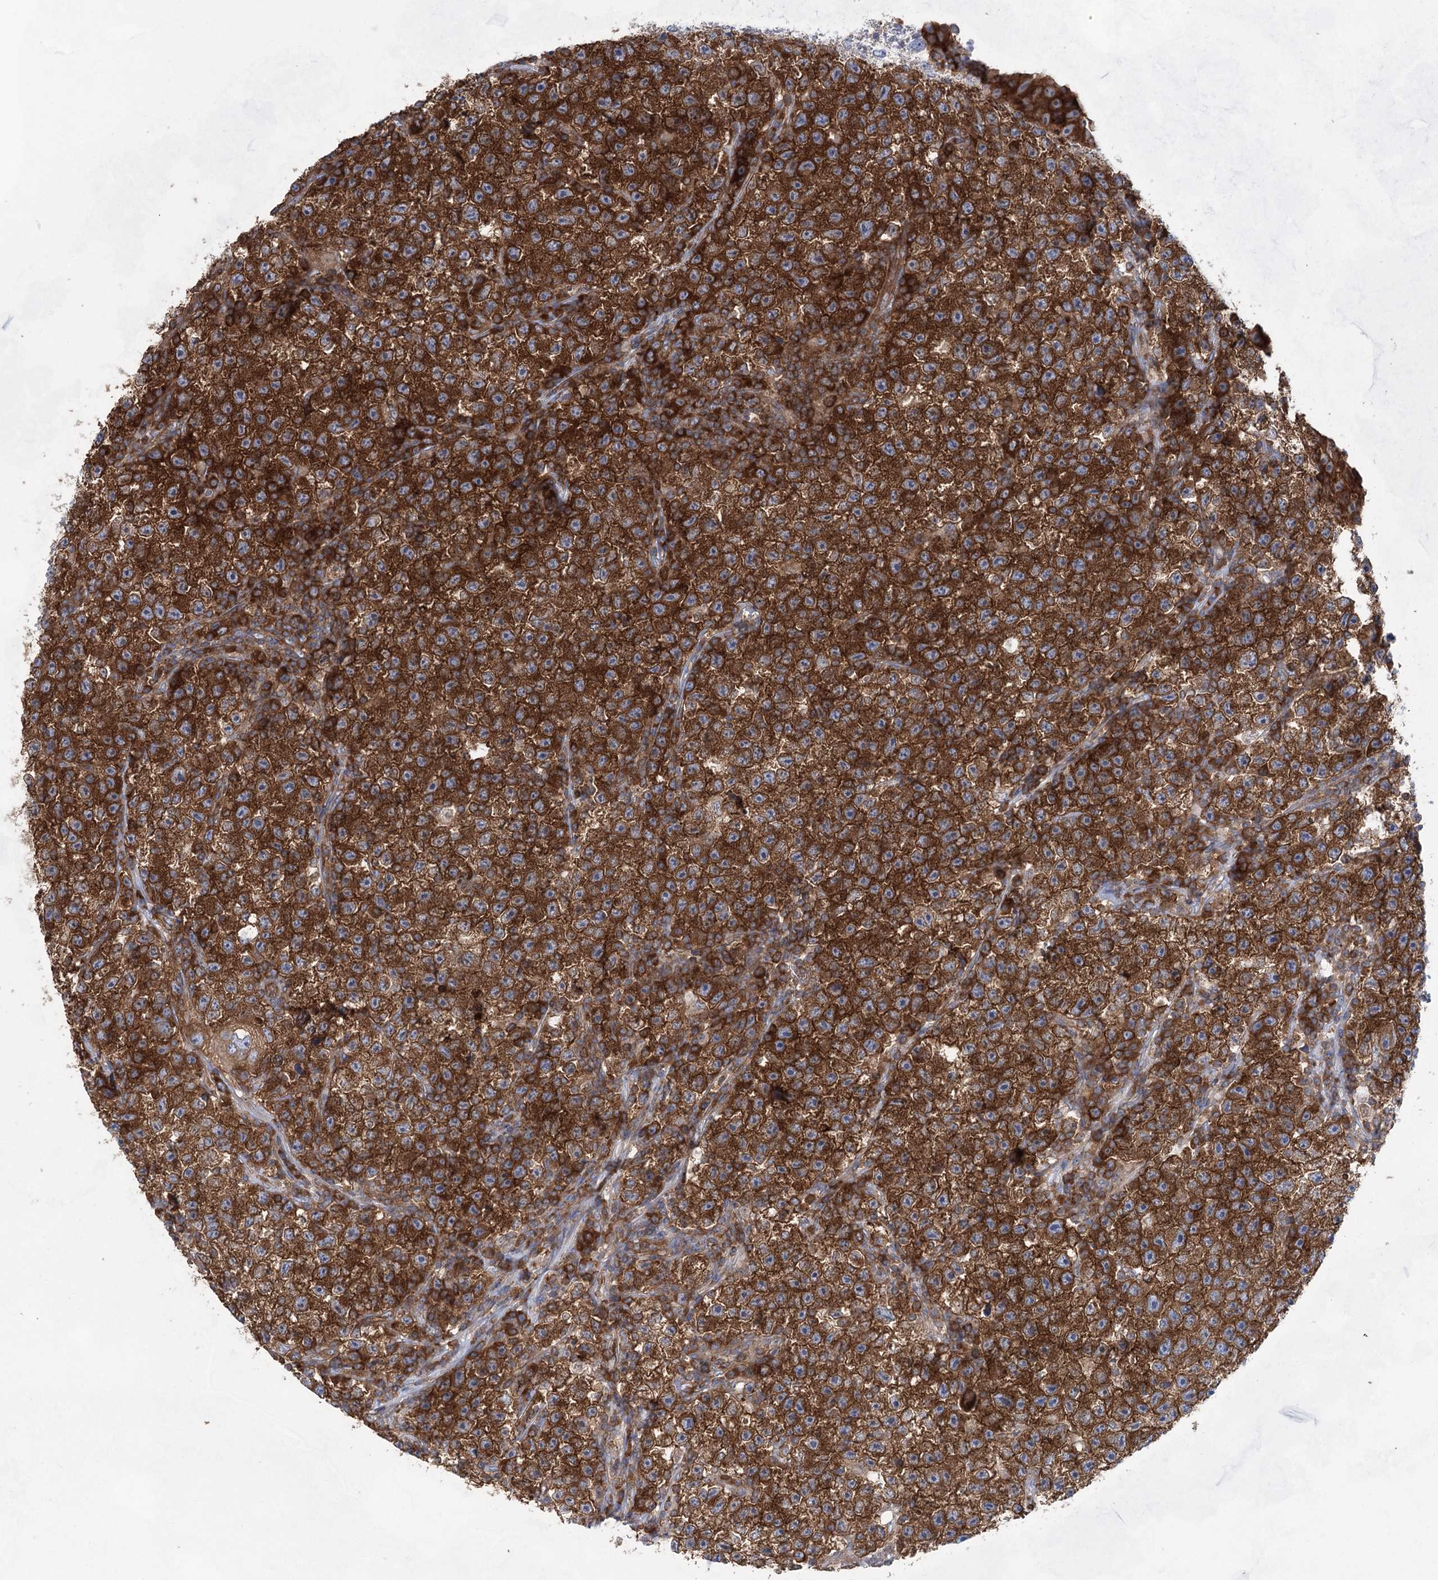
{"staining": {"intensity": "strong", "quantity": ">75%", "location": "cytoplasmic/membranous"}, "tissue": "testis cancer", "cell_type": "Tumor cells", "image_type": "cancer", "snomed": [{"axis": "morphology", "description": "Seminoma, NOS"}, {"axis": "topography", "description": "Testis"}], "caption": "Testis seminoma tissue displays strong cytoplasmic/membranous staining in about >75% of tumor cells, visualized by immunohistochemistry.", "gene": "EIF3A", "patient": {"sex": "male", "age": 22}}